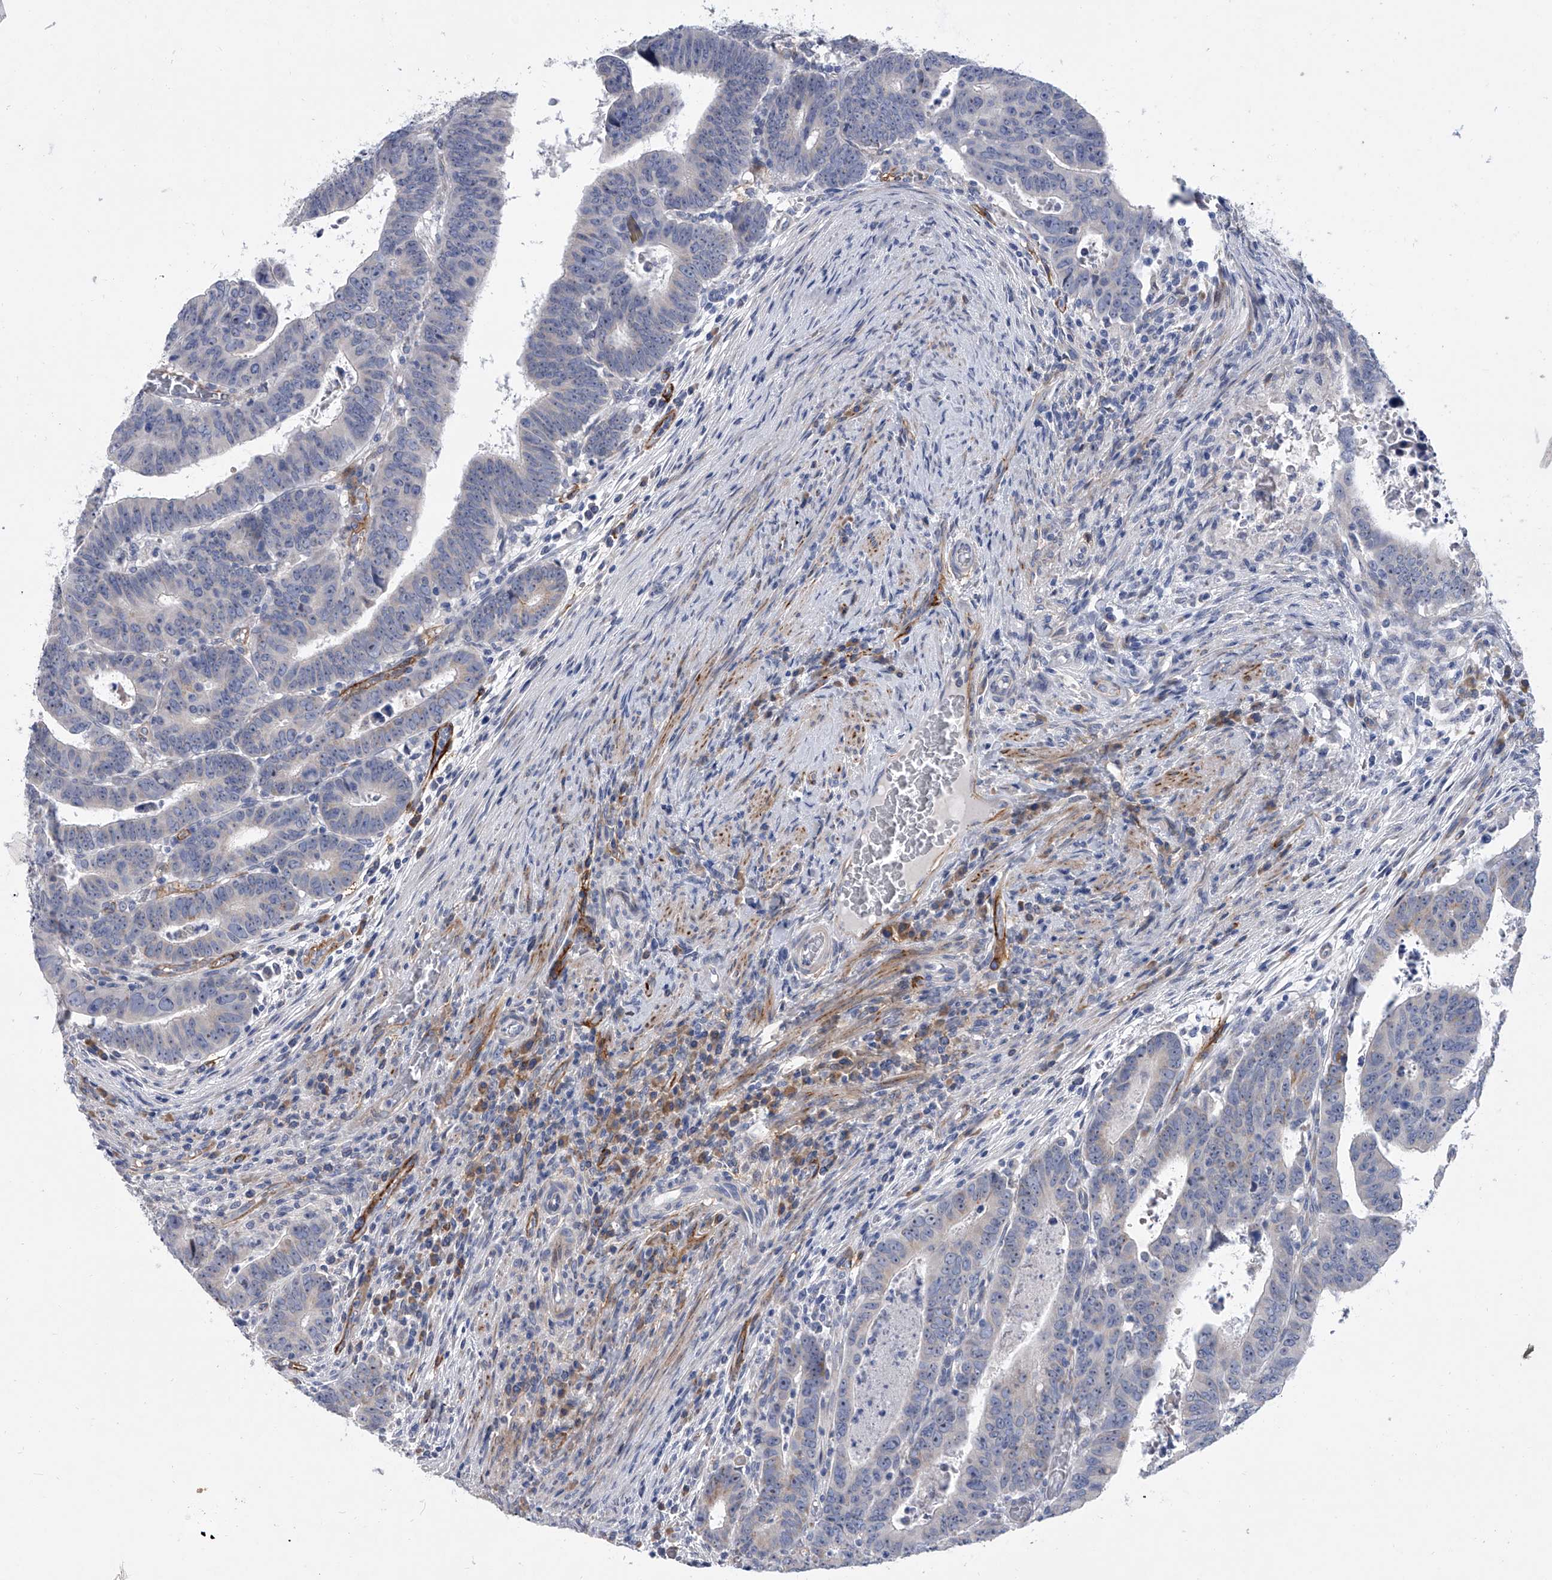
{"staining": {"intensity": "negative", "quantity": "none", "location": "none"}, "tissue": "colorectal cancer", "cell_type": "Tumor cells", "image_type": "cancer", "snomed": [{"axis": "morphology", "description": "Normal tissue, NOS"}, {"axis": "morphology", "description": "Adenocarcinoma, NOS"}, {"axis": "topography", "description": "Rectum"}], "caption": "The IHC image has no significant expression in tumor cells of colorectal adenocarcinoma tissue. (DAB (3,3'-diaminobenzidine) immunohistochemistry visualized using brightfield microscopy, high magnification).", "gene": "ALG14", "patient": {"sex": "female", "age": 65}}